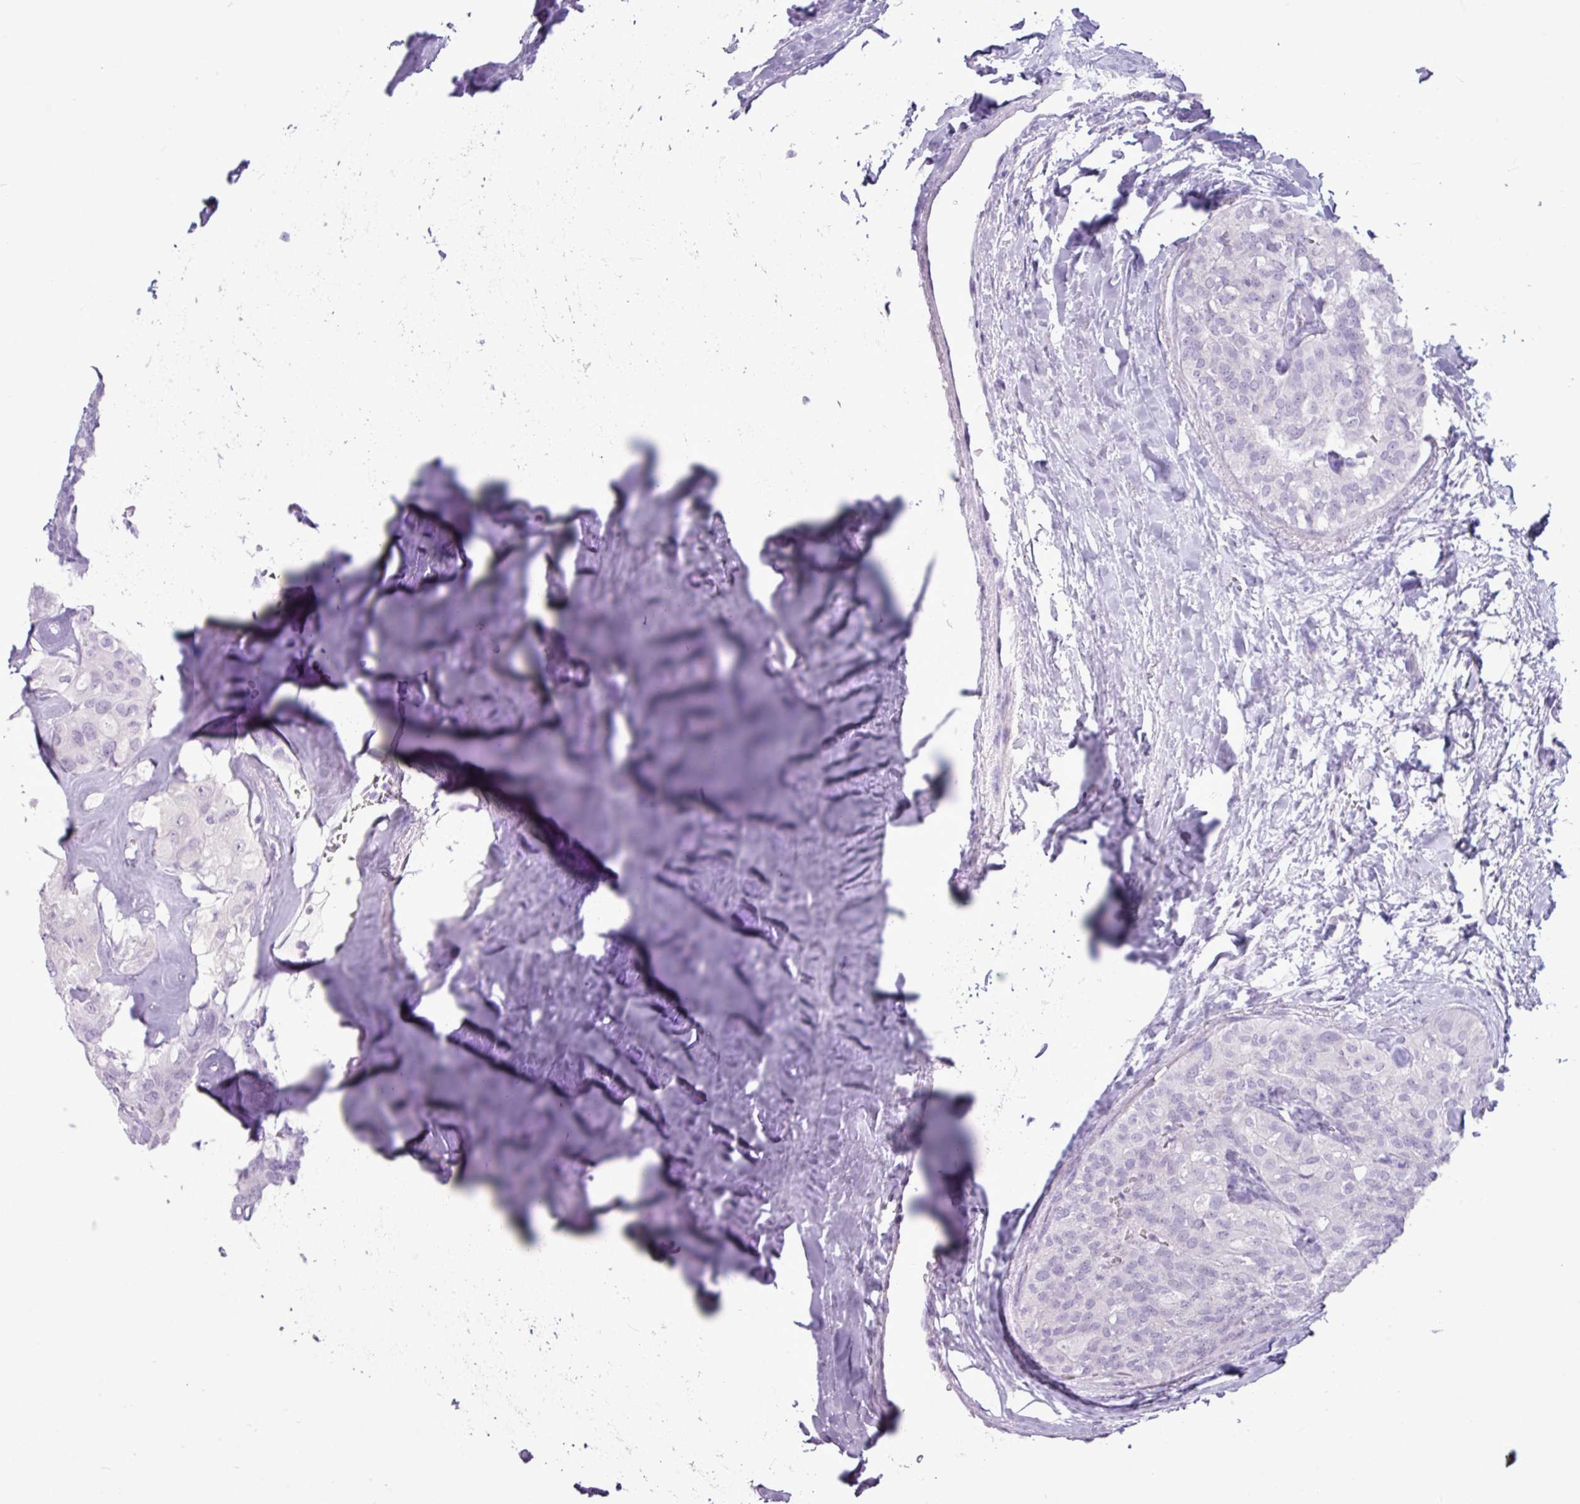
{"staining": {"intensity": "negative", "quantity": "none", "location": "none"}, "tissue": "thyroid cancer", "cell_type": "Tumor cells", "image_type": "cancer", "snomed": [{"axis": "morphology", "description": "Follicular adenoma carcinoma, NOS"}, {"axis": "topography", "description": "Thyroid gland"}], "caption": "Tumor cells are negative for protein expression in human thyroid cancer. Nuclei are stained in blue.", "gene": "AMY2A", "patient": {"sex": "male", "age": 75}}